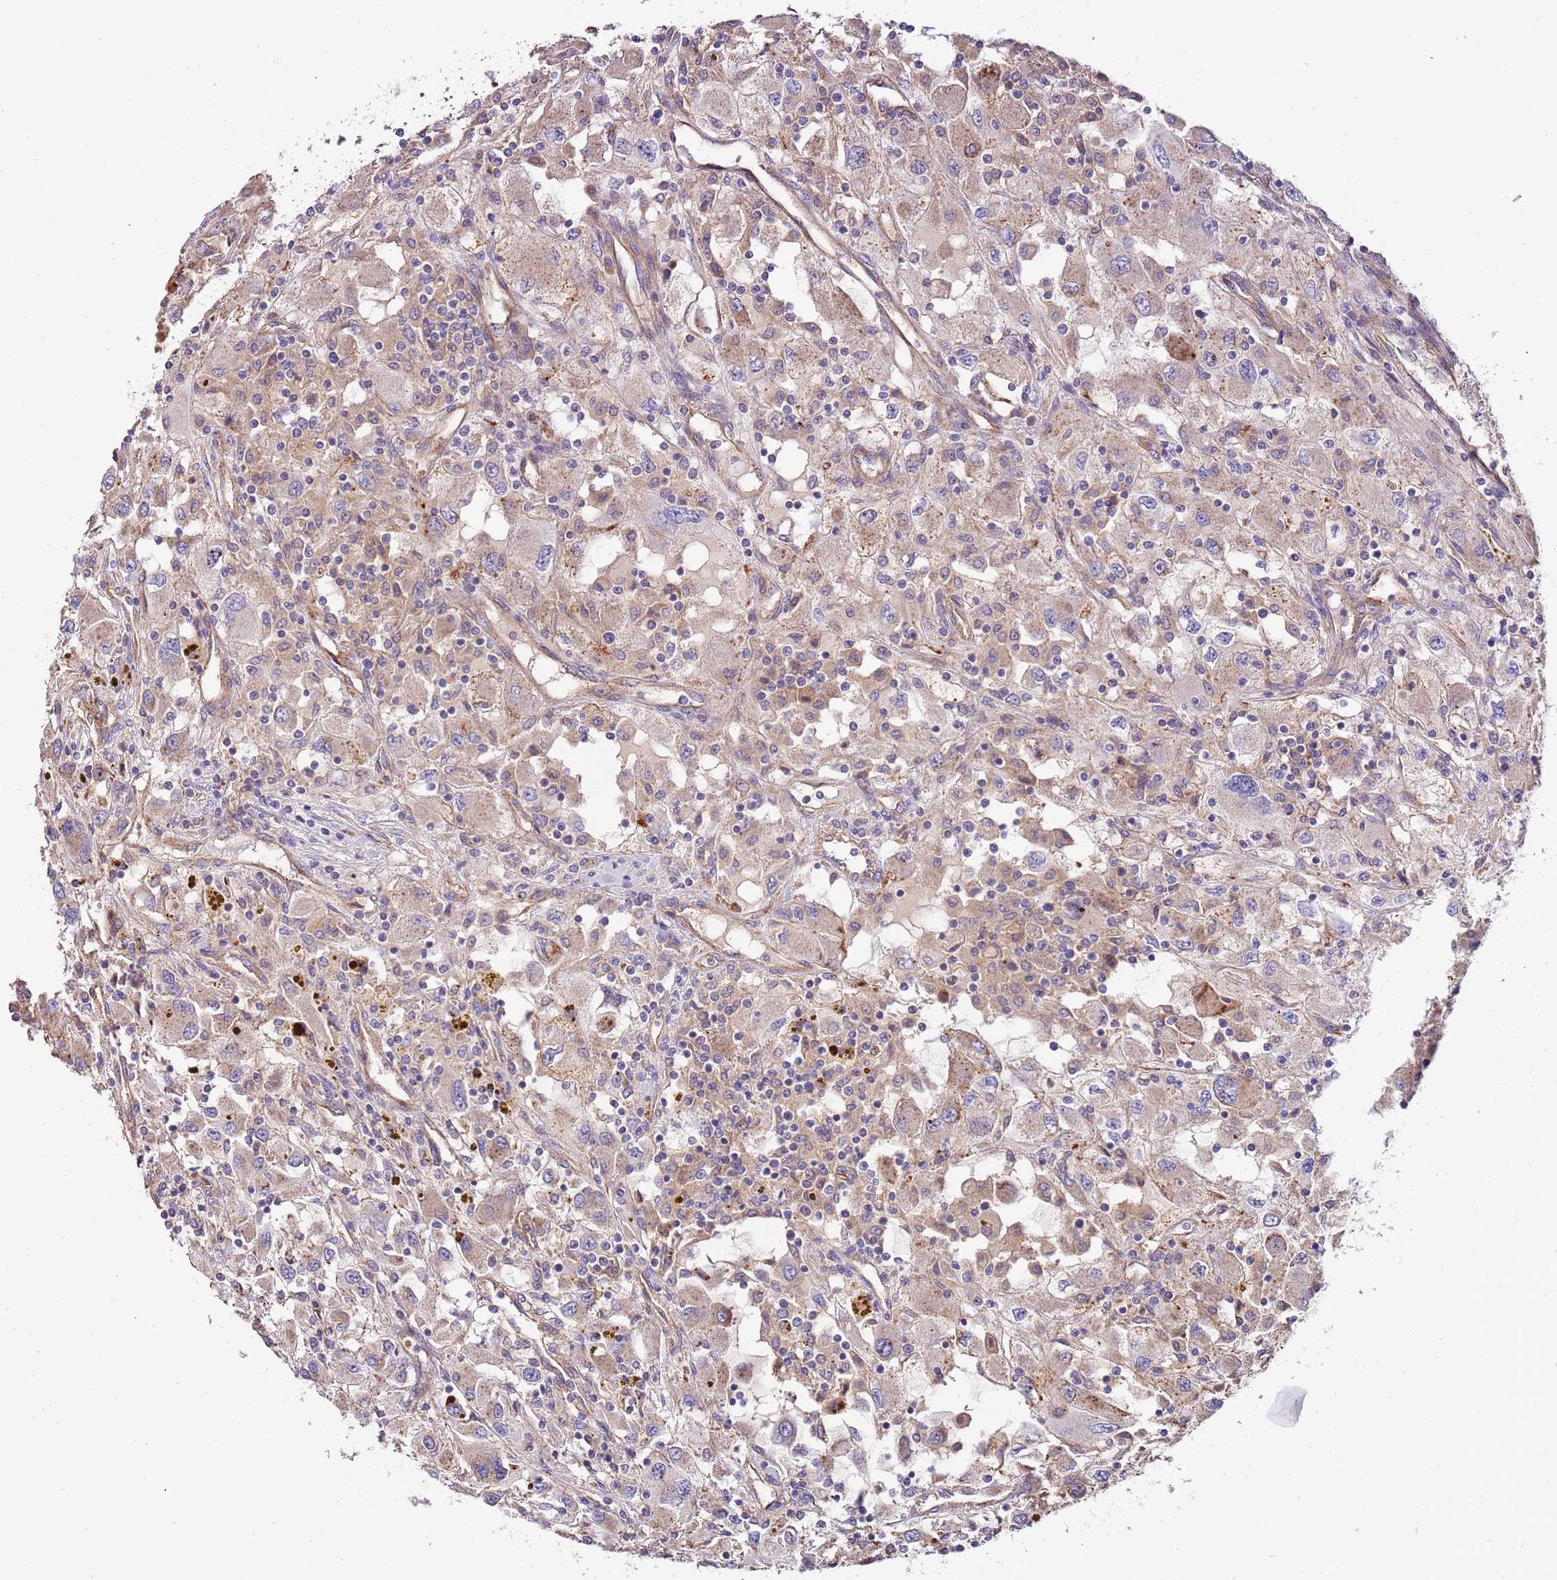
{"staining": {"intensity": "weak", "quantity": ">75%", "location": "cytoplasmic/membranous"}, "tissue": "renal cancer", "cell_type": "Tumor cells", "image_type": "cancer", "snomed": [{"axis": "morphology", "description": "Adenocarcinoma, NOS"}, {"axis": "topography", "description": "Kidney"}], "caption": "Renal adenocarcinoma stained with DAB (3,3'-diaminobenzidine) immunohistochemistry (IHC) displays low levels of weak cytoplasmic/membranous staining in approximately >75% of tumor cells. Nuclei are stained in blue.", "gene": "DOCK6", "patient": {"sex": "female", "age": 67}}